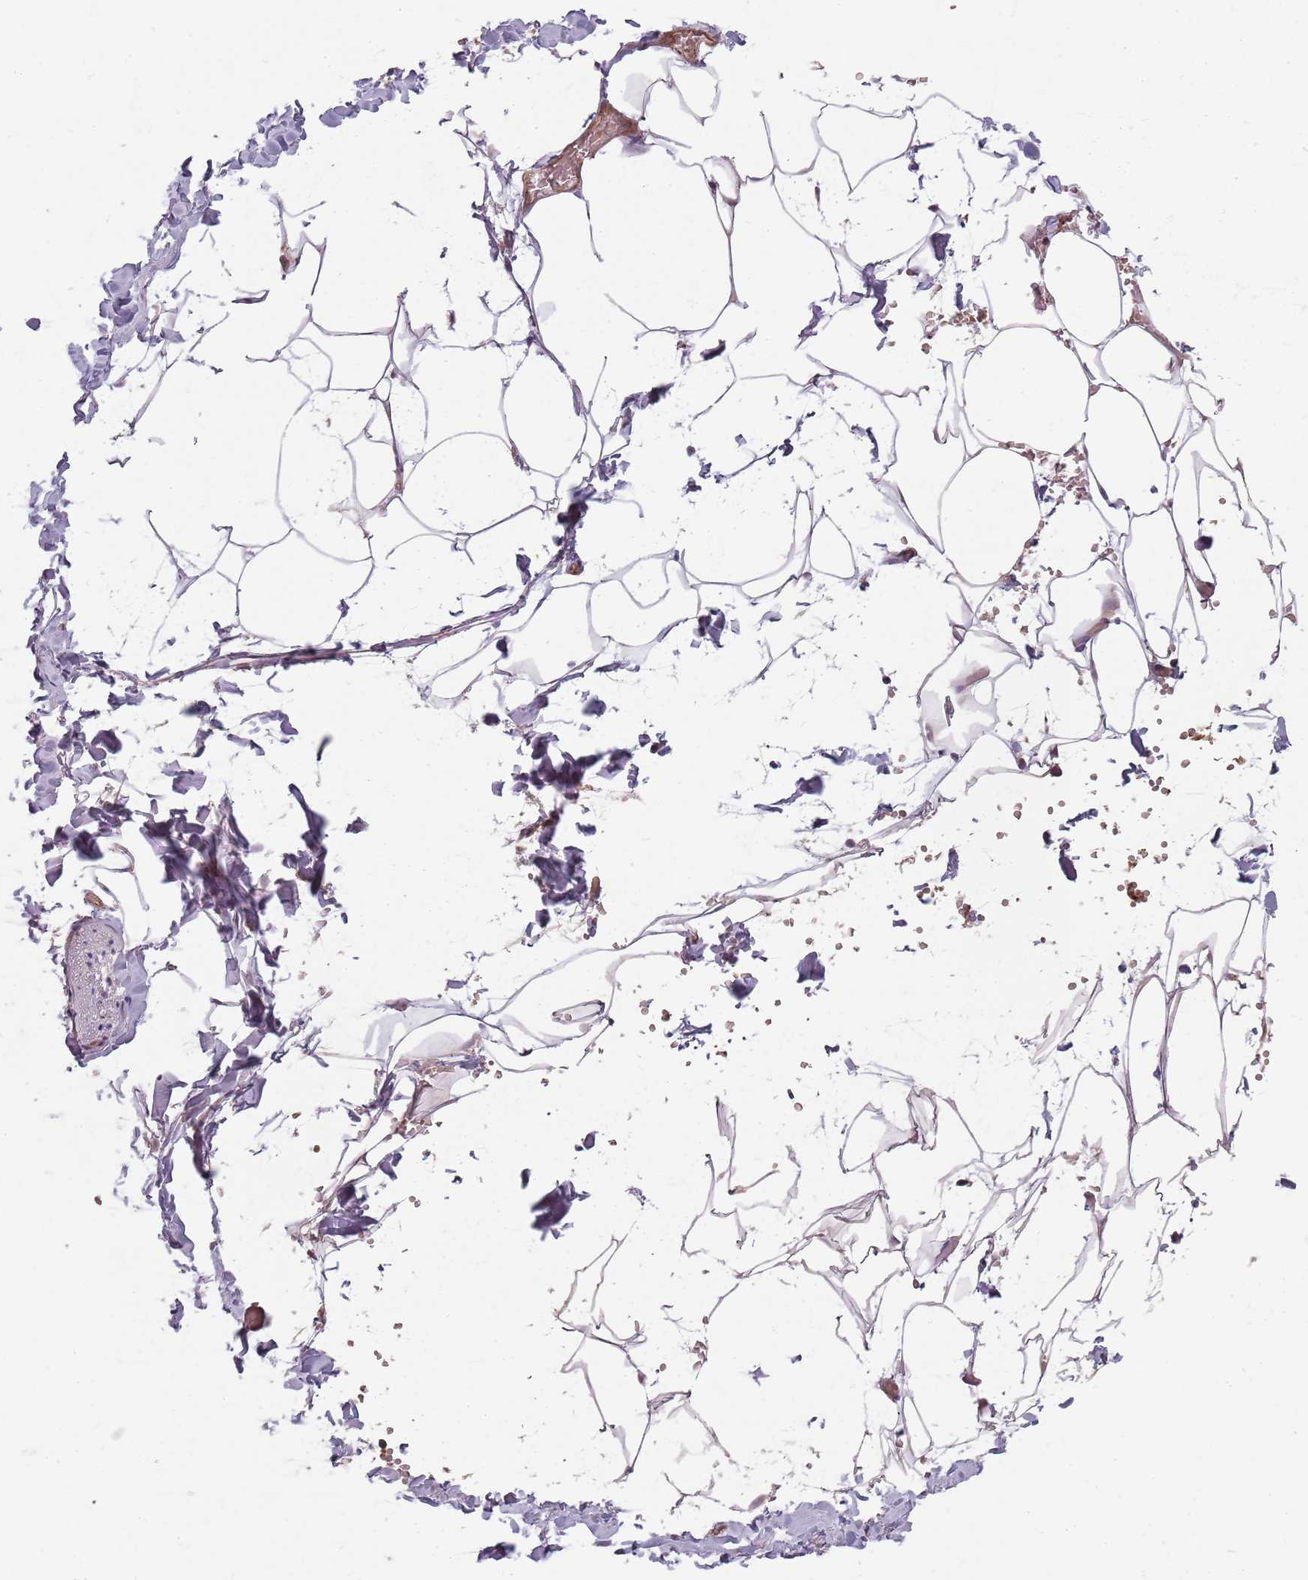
{"staining": {"intensity": "weak", "quantity": "25%-75%", "location": "cytoplasmic/membranous"}, "tissue": "adipose tissue", "cell_type": "Adipocytes", "image_type": "normal", "snomed": [{"axis": "morphology", "description": "Normal tissue, NOS"}, {"axis": "topography", "description": "Gallbladder"}, {"axis": "topography", "description": "Peripheral nerve tissue"}], "caption": "Adipose tissue stained with DAB immunohistochemistry (IHC) reveals low levels of weak cytoplasmic/membranous expression in approximately 25%-75% of adipocytes.", "gene": "PPP1R14C", "patient": {"sex": "male", "age": 38}}